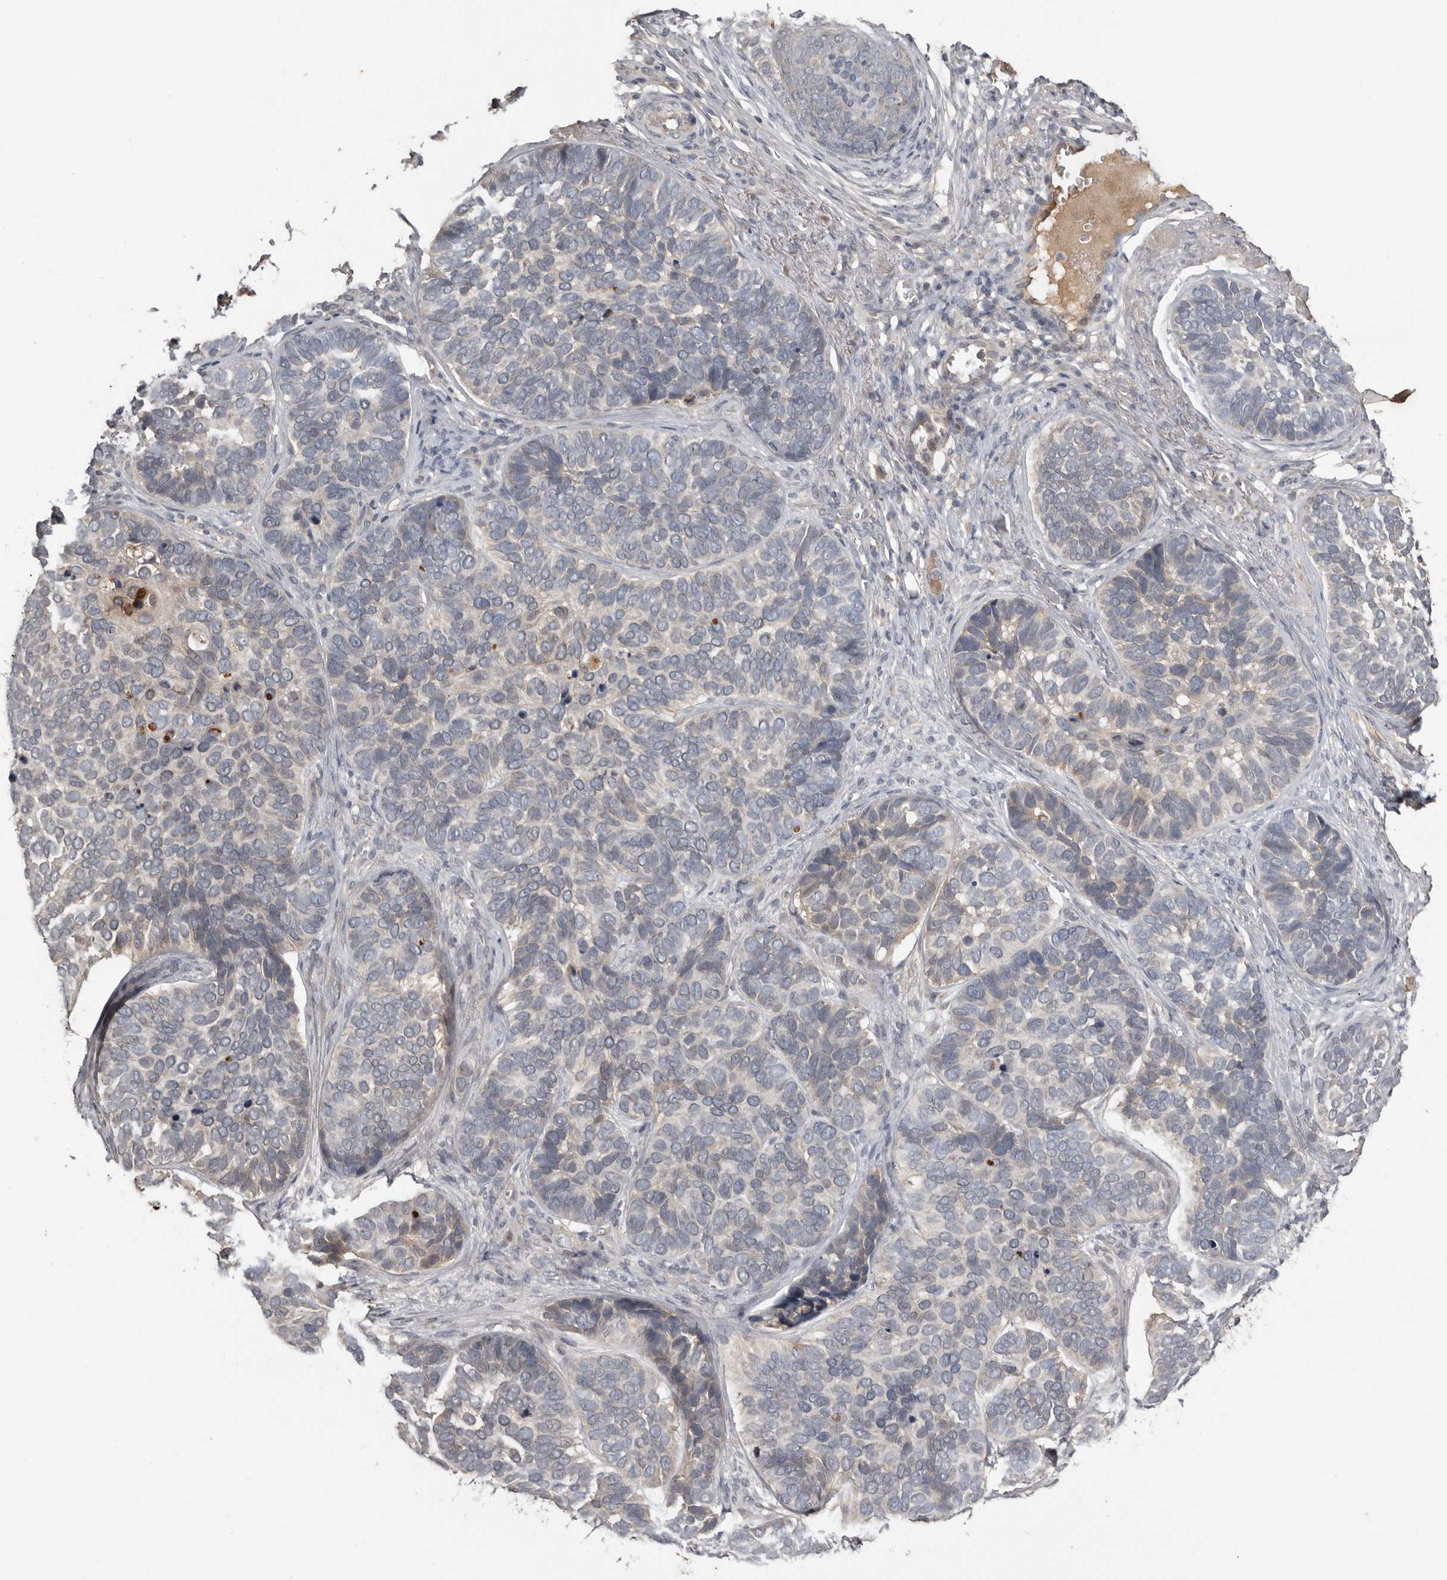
{"staining": {"intensity": "negative", "quantity": "none", "location": "none"}, "tissue": "skin cancer", "cell_type": "Tumor cells", "image_type": "cancer", "snomed": [{"axis": "morphology", "description": "Basal cell carcinoma"}, {"axis": "topography", "description": "Skin"}], "caption": "This histopathology image is of basal cell carcinoma (skin) stained with IHC to label a protein in brown with the nuclei are counter-stained blue. There is no staining in tumor cells.", "gene": "NMUR1", "patient": {"sex": "male", "age": 62}}